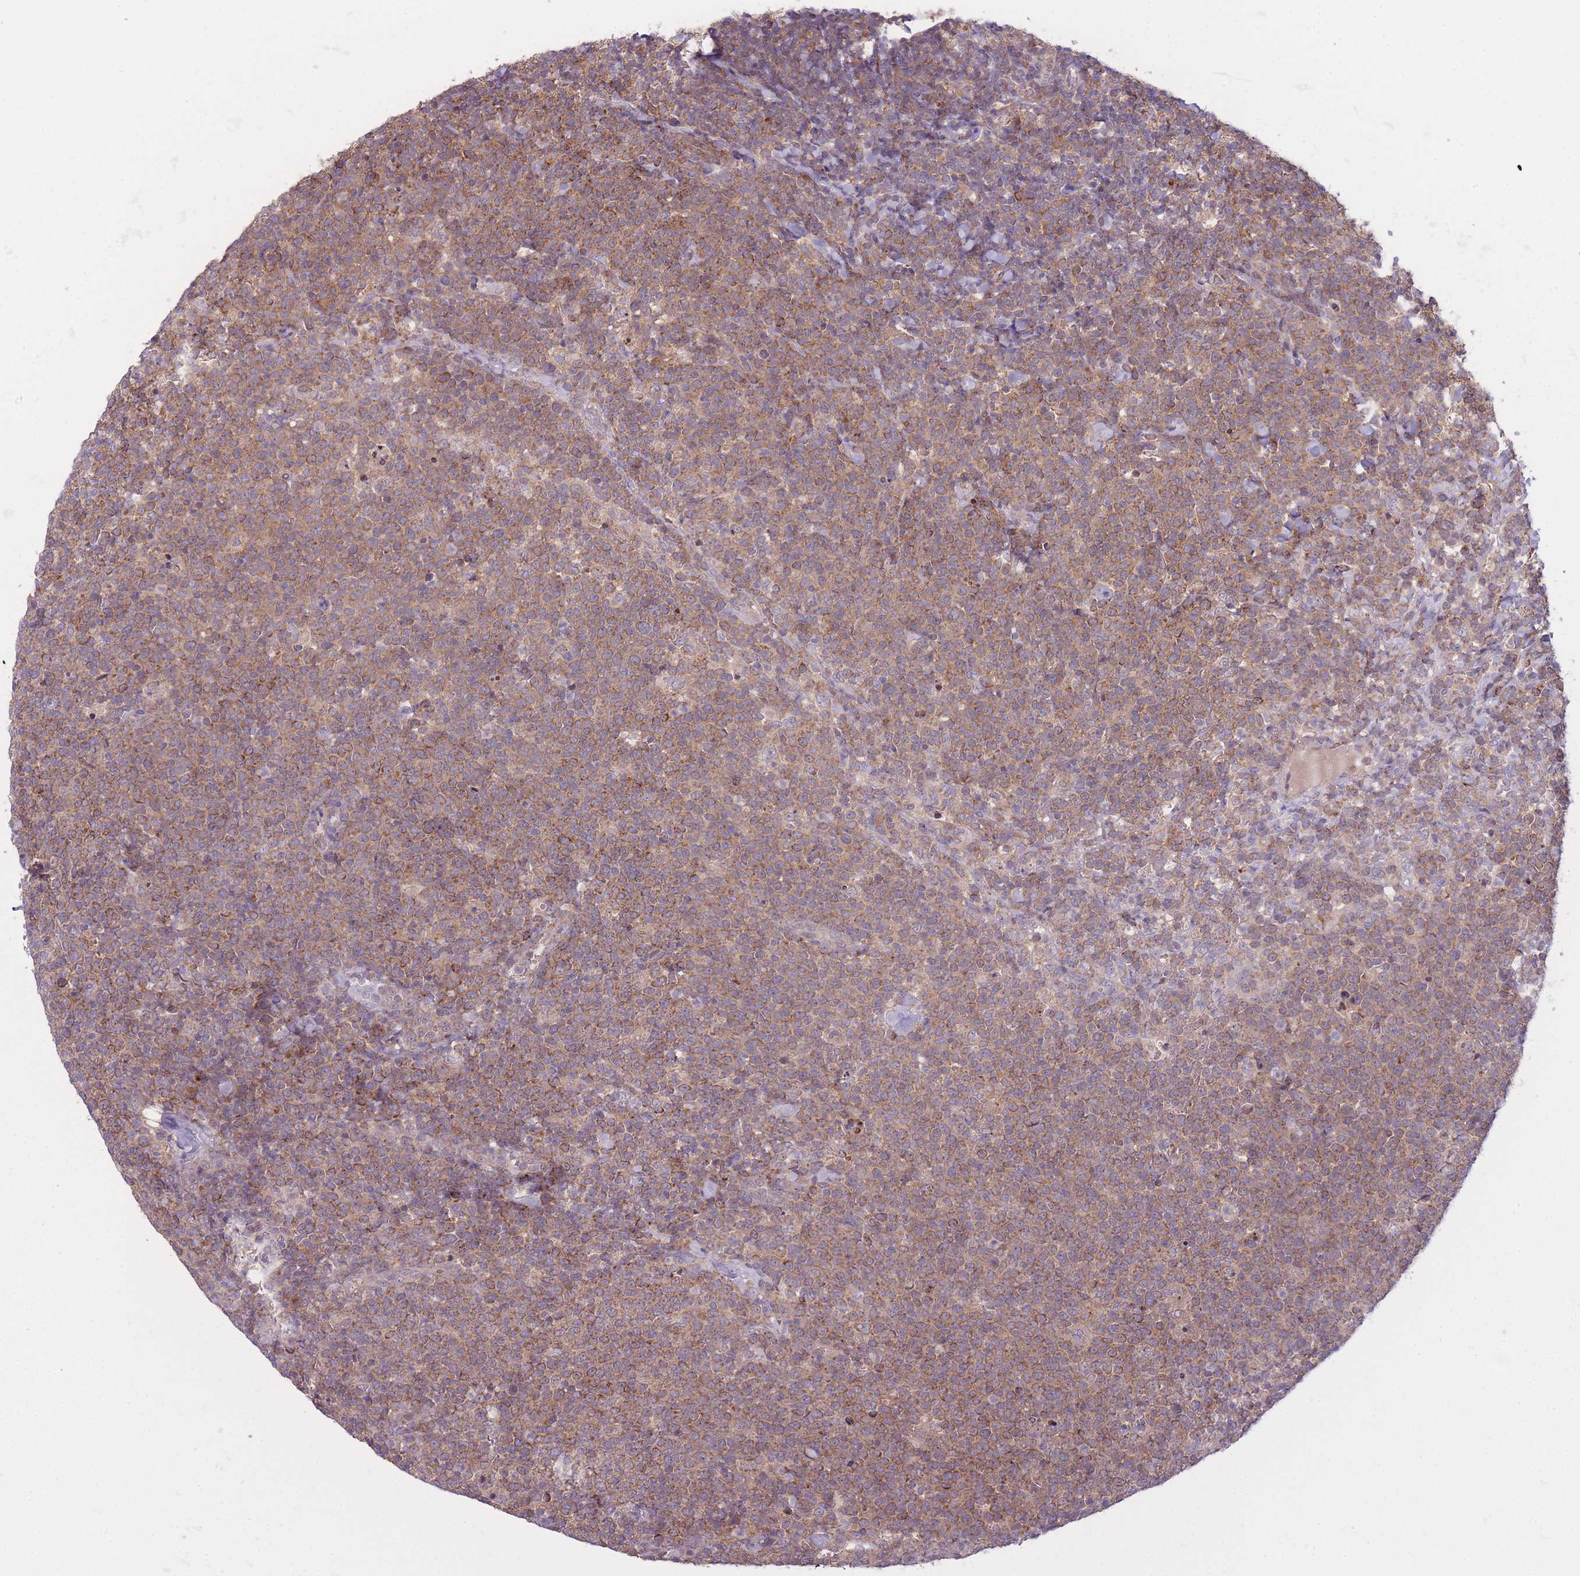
{"staining": {"intensity": "moderate", "quantity": ">75%", "location": "cytoplasmic/membranous"}, "tissue": "lymphoma", "cell_type": "Tumor cells", "image_type": "cancer", "snomed": [{"axis": "morphology", "description": "Malignant lymphoma, non-Hodgkin's type, High grade"}, {"axis": "topography", "description": "Lymph node"}], "caption": "Tumor cells exhibit medium levels of moderate cytoplasmic/membranous positivity in approximately >75% of cells in human lymphoma. (IHC, brightfield microscopy, high magnification).", "gene": "CCT6B", "patient": {"sex": "male", "age": 61}}